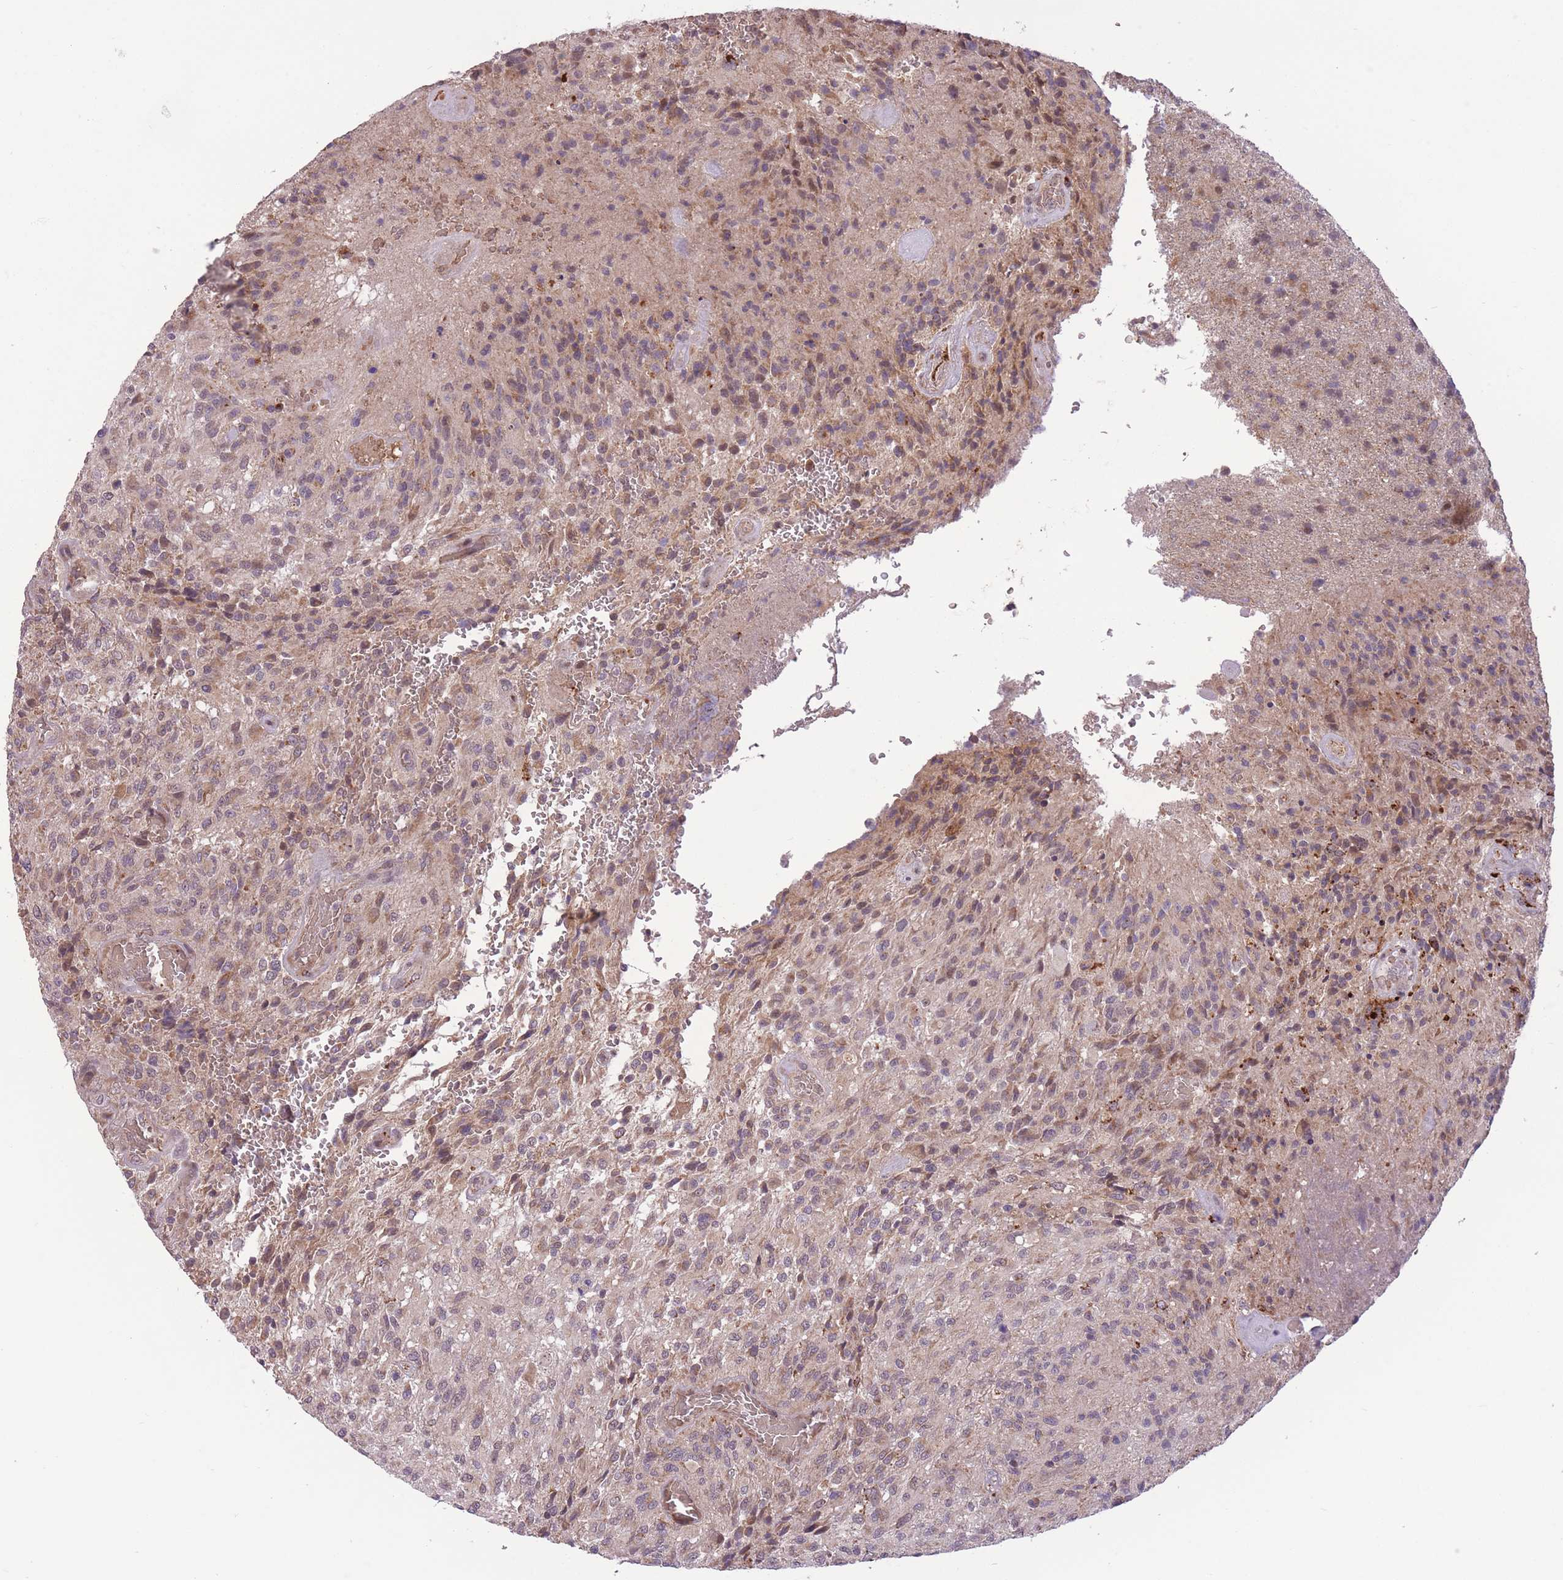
{"staining": {"intensity": "weak", "quantity": ">75%", "location": "cytoplasmic/membranous"}, "tissue": "glioma", "cell_type": "Tumor cells", "image_type": "cancer", "snomed": [{"axis": "morphology", "description": "Normal tissue, NOS"}, {"axis": "morphology", "description": "Glioma, malignant, High grade"}, {"axis": "topography", "description": "Cerebral cortex"}], "caption": "A low amount of weak cytoplasmic/membranous positivity is present in approximately >75% of tumor cells in high-grade glioma (malignant) tissue. (DAB IHC with brightfield microscopy, high magnification).", "gene": "POLR3F", "patient": {"sex": "male", "age": 56}}